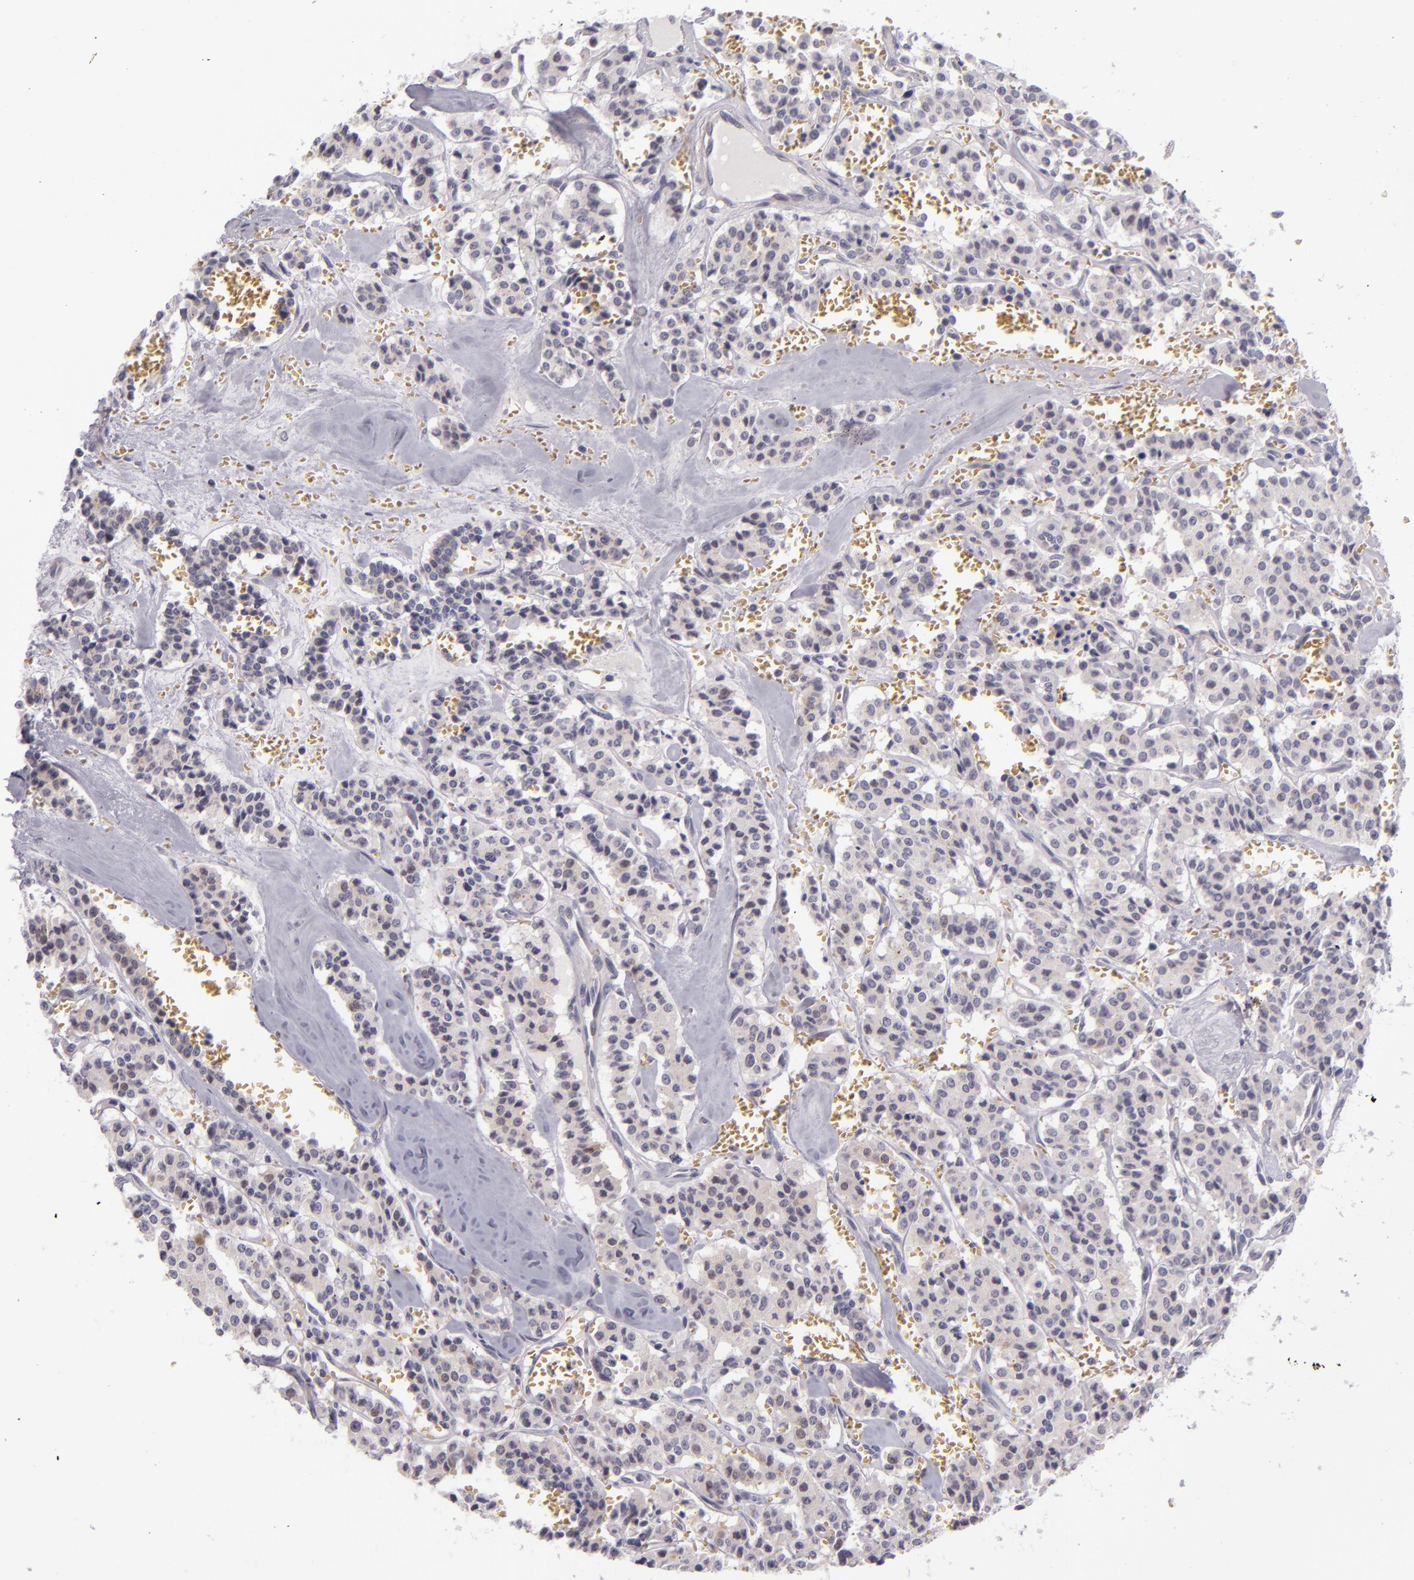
{"staining": {"intensity": "negative", "quantity": "none", "location": "none"}, "tissue": "carcinoid", "cell_type": "Tumor cells", "image_type": "cancer", "snomed": [{"axis": "morphology", "description": "Carcinoid, malignant, NOS"}, {"axis": "topography", "description": "Bronchus"}], "caption": "Tumor cells show no significant protein expression in carcinoid. (Immunohistochemistry (ihc), brightfield microscopy, high magnification).", "gene": "SNCB", "patient": {"sex": "male", "age": 55}}